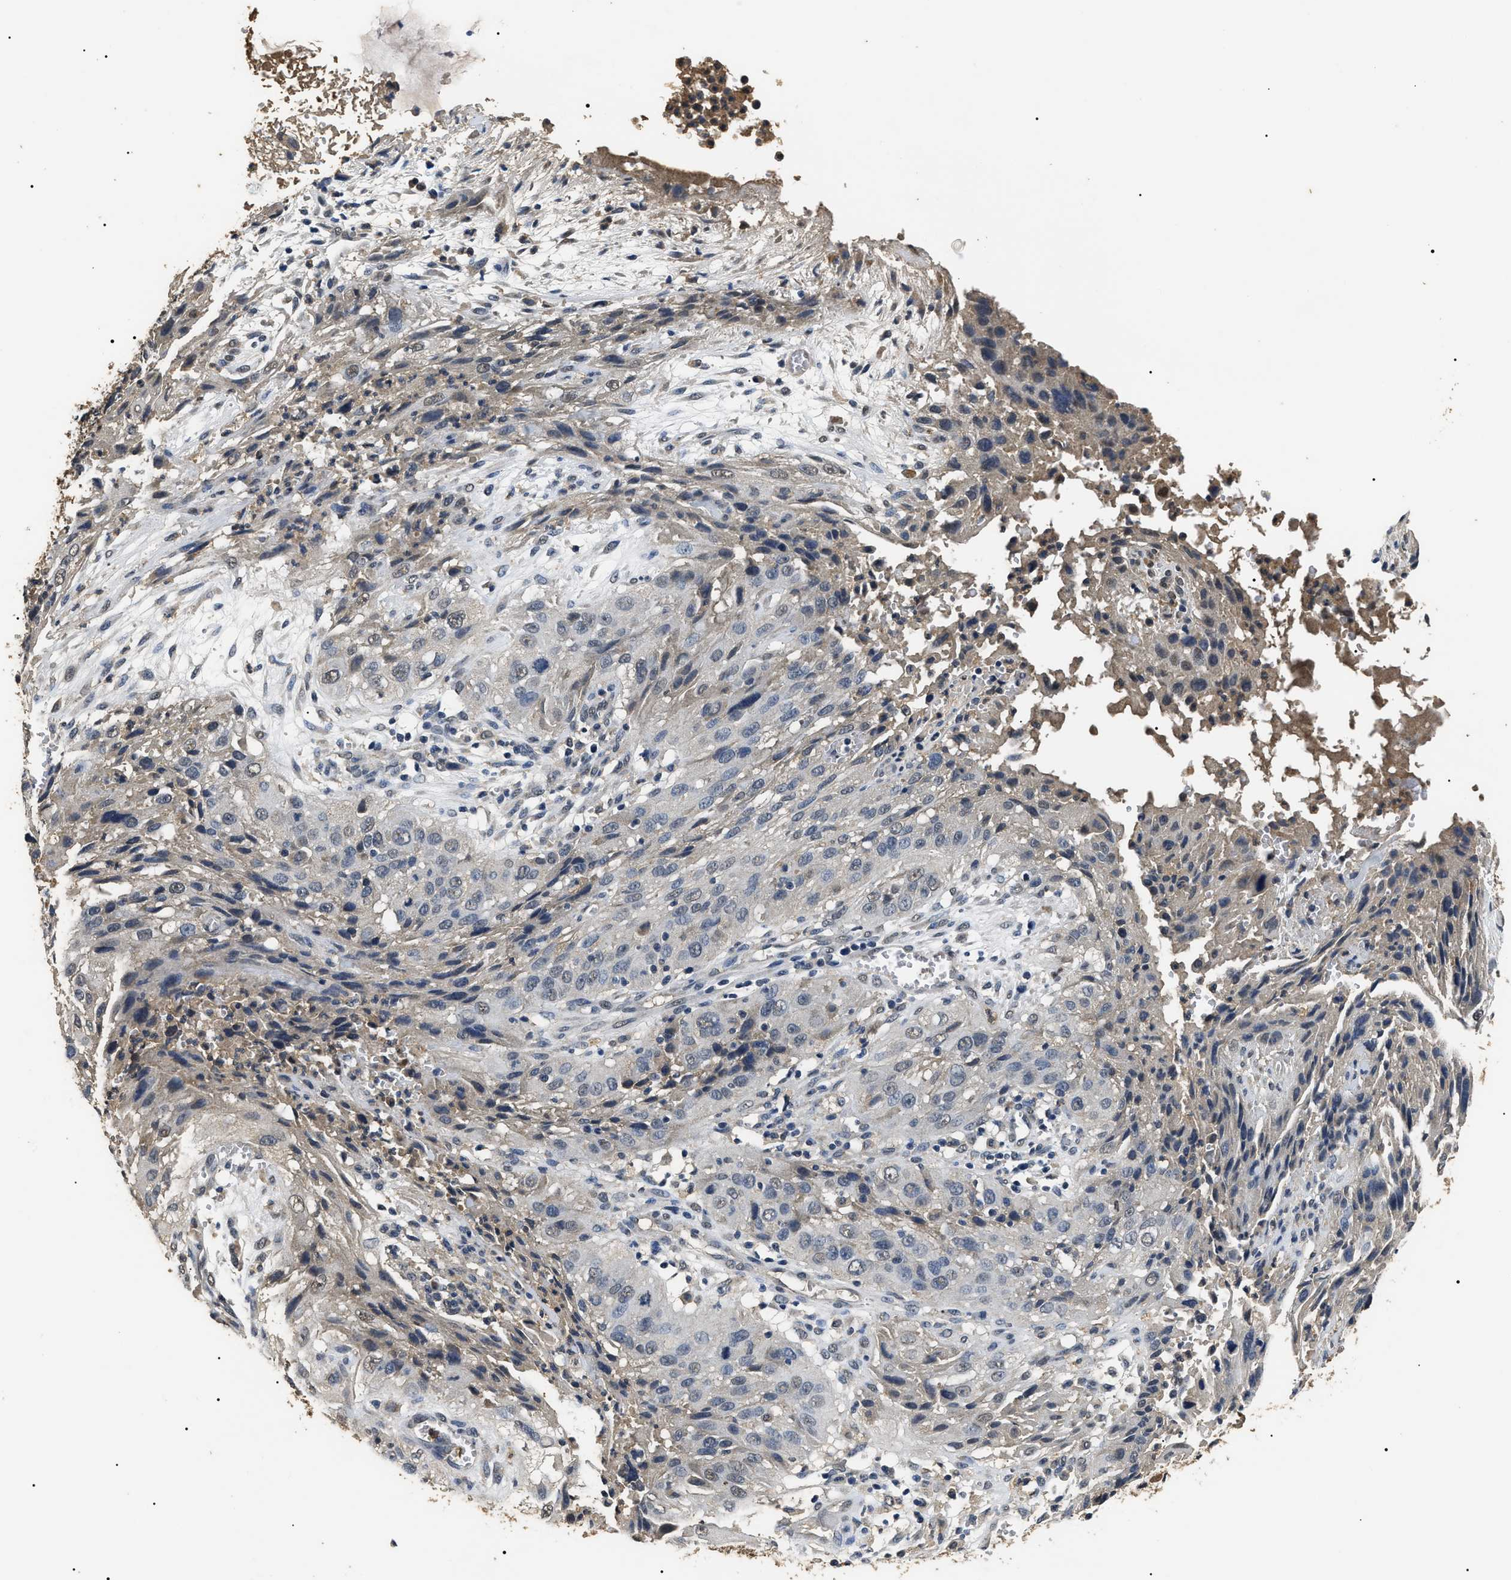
{"staining": {"intensity": "negative", "quantity": "none", "location": "none"}, "tissue": "cervical cancer", "cell_type": "Tumor cells", "image_type": "cancer", "snomed": [{"axis": "morphology", "description": "Squamous cell carcinoma, NOS"}, {"axis": "topography", "description": "Cervix"}], "caption": "Immunohistochemical staining of squamous cell carcinoma (cervical) shows no significant positivity in tumor cells.", "gene": "PSMD8", "patient": {"sex": "female", "age": 32}}